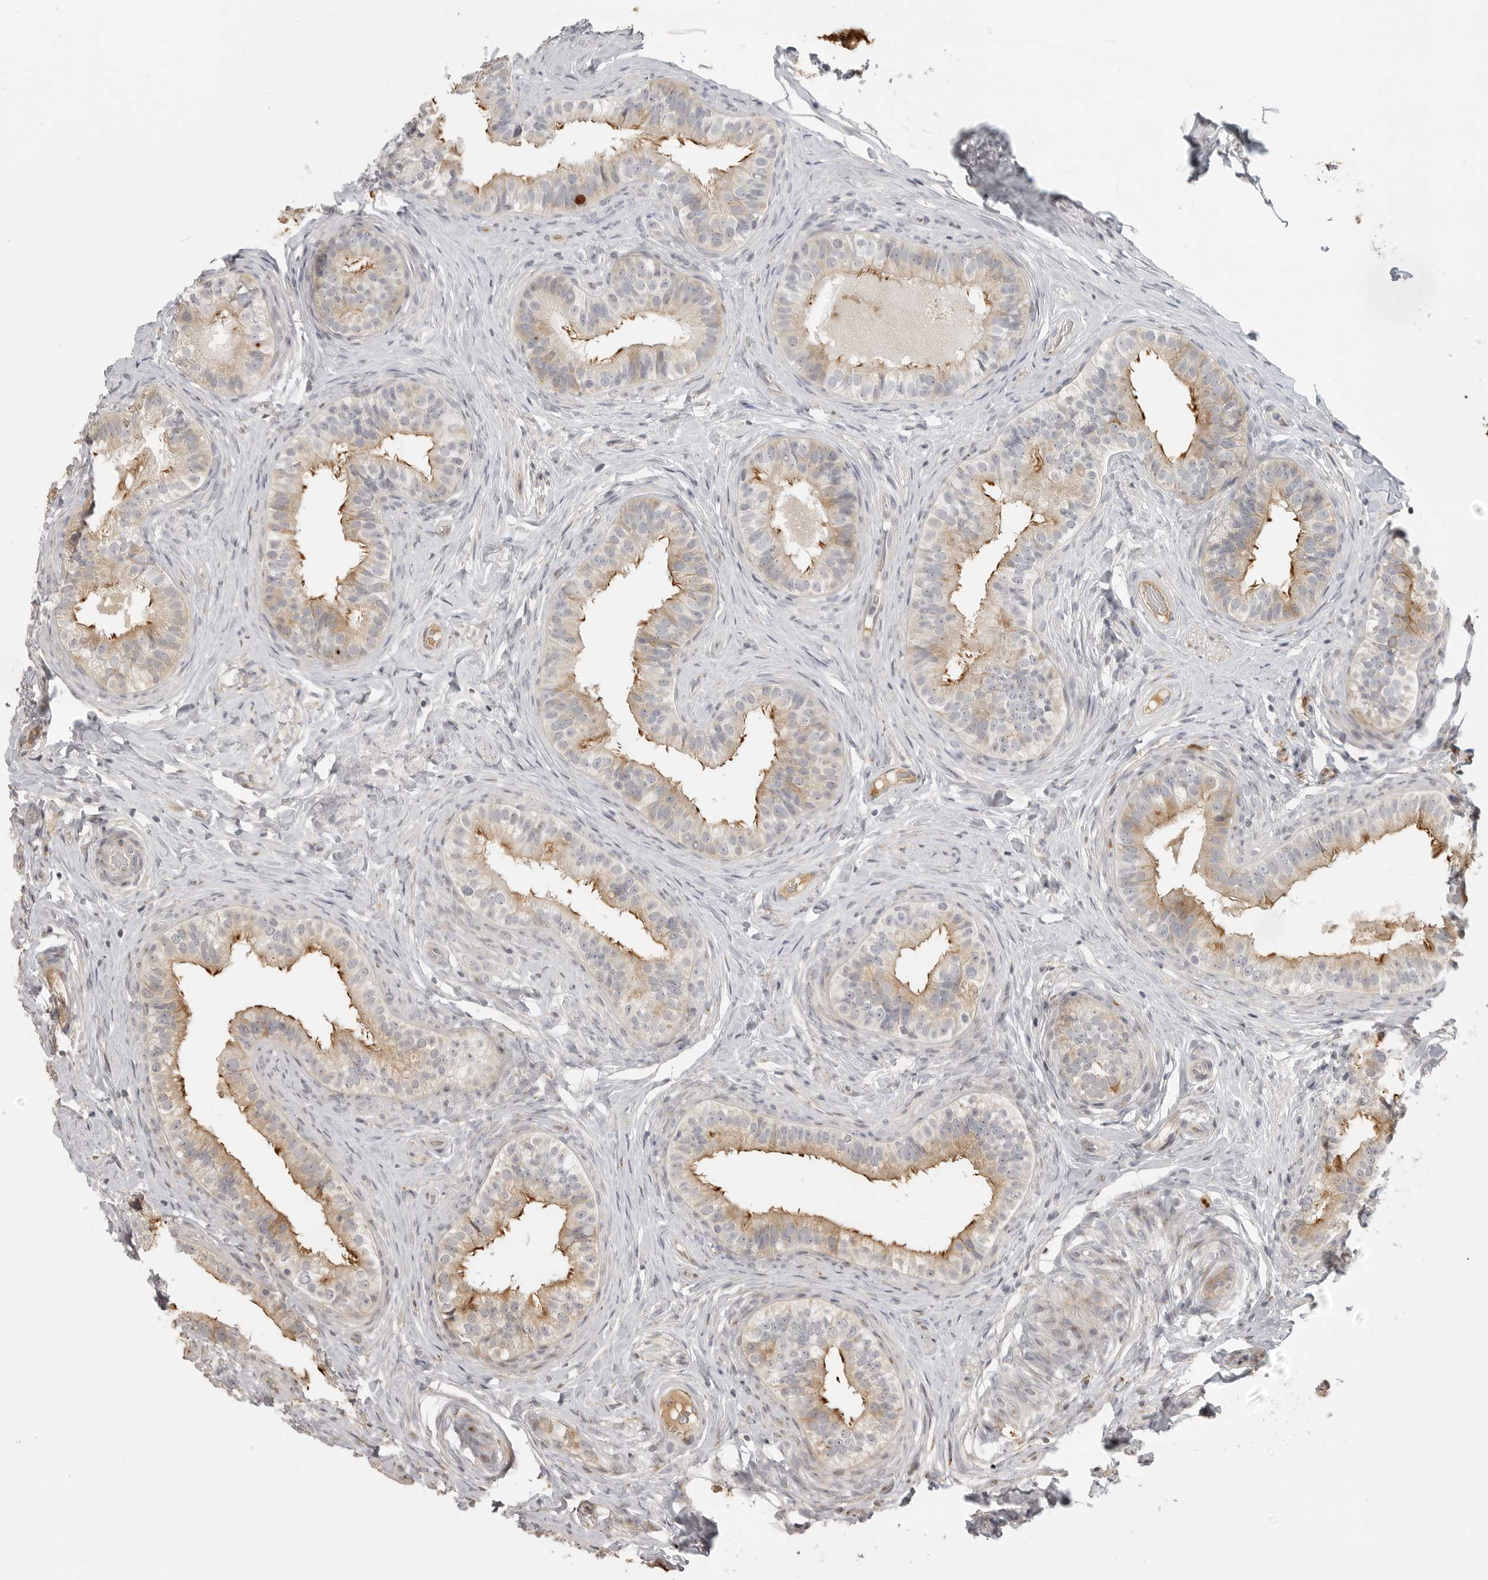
{"staining": {"intensity": "moderate", "quantity": "25%-75%", "location": "cytoplasmic/membranous"}, "tissue": "epididymis", "cell_type": "Glandular cells", "image_type": "normal", "snomed": [{"axis": "morphology", "description": "Normal tissue, NOS"}, {"axis": "topography", "description": "Epididymis"}], "caption": "Moderate cytoplasmic/membranous positivity for a protein is seen in about 25%-75% of glandular cells of unremarkable epididymis using IHC.", "gene": "IDO1", "patient": {"sex": "male", "age": 49}}